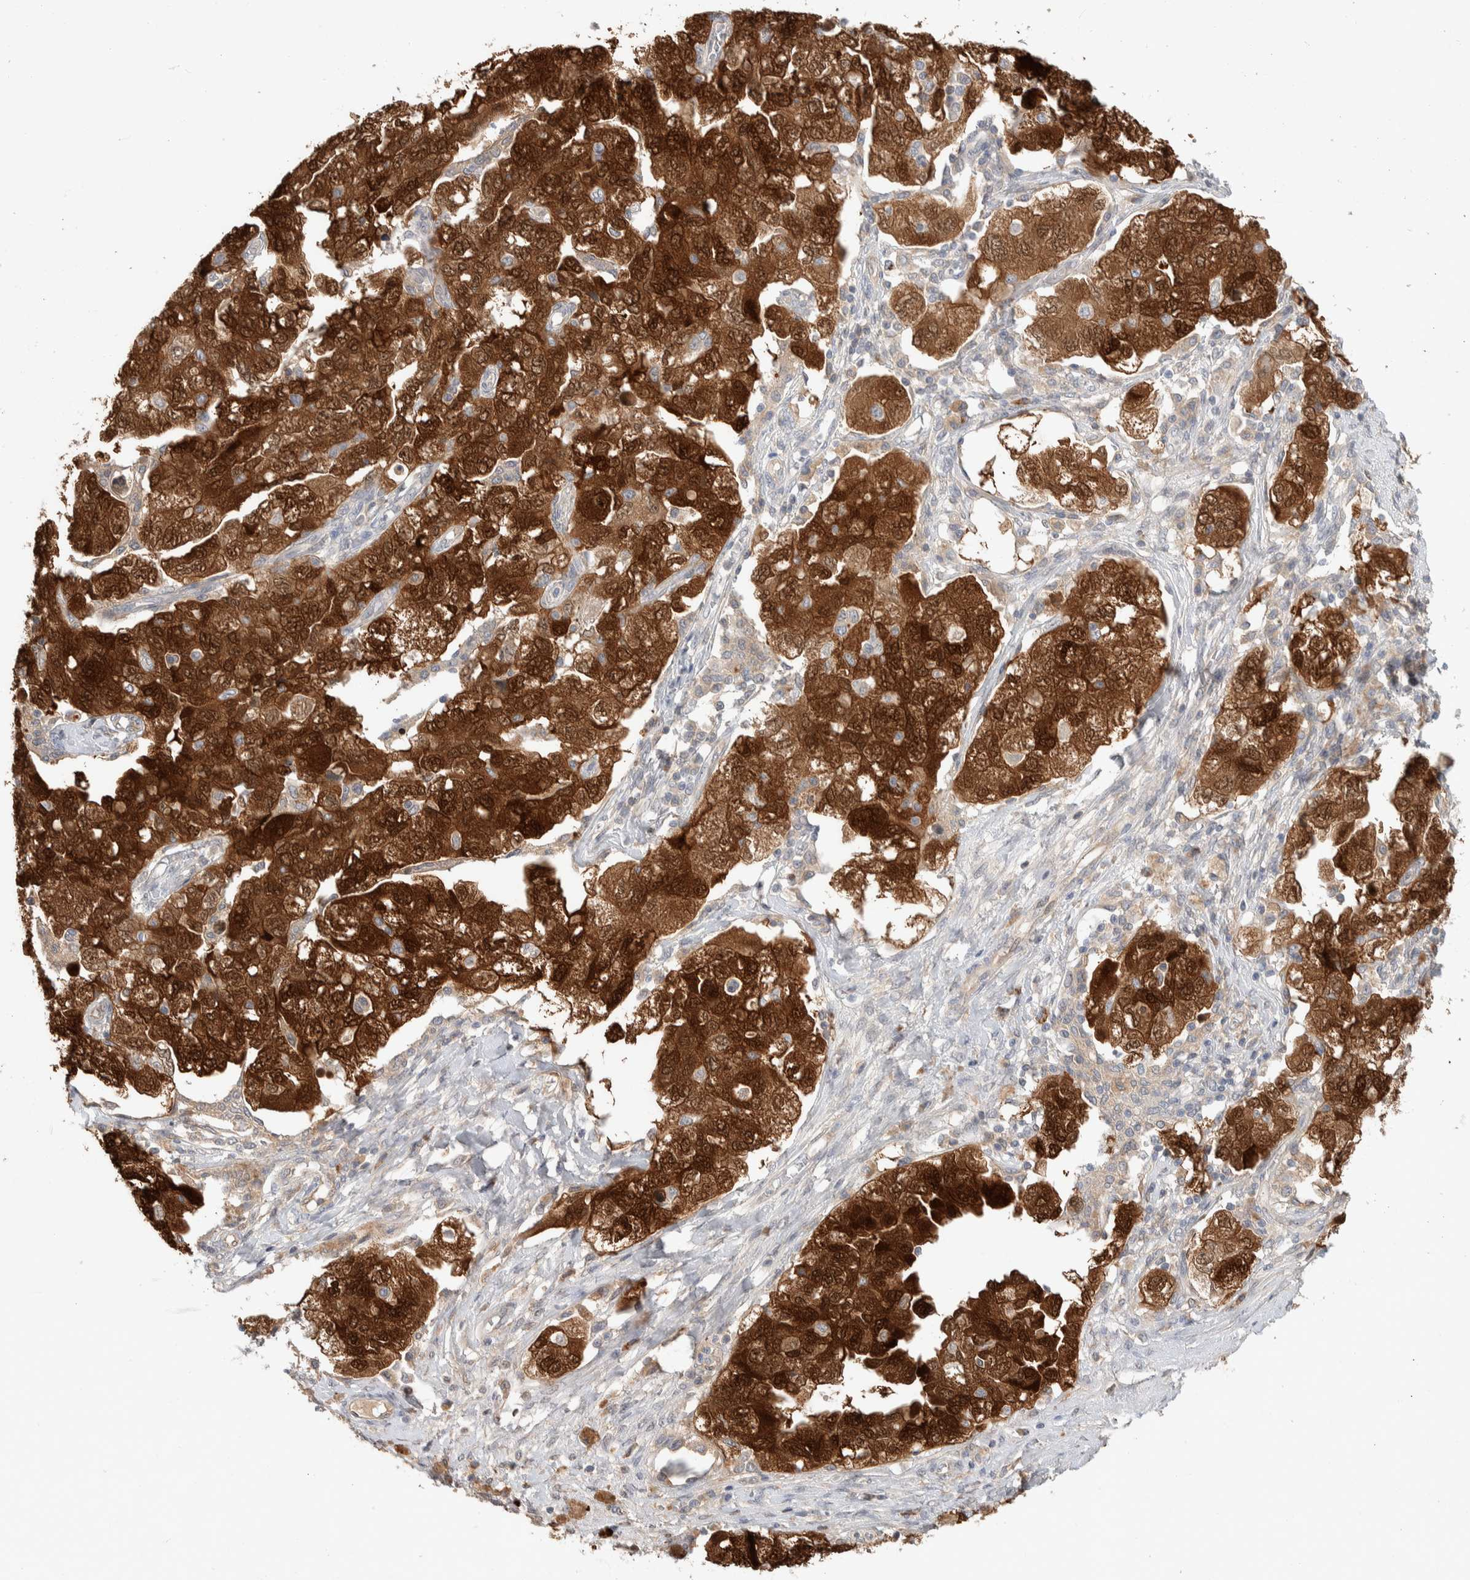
{"staining": {"intensity": "strong", "quantity": ">75%", "location": "cytoplasmic/membranous,nuclear"}, "tissue": "ovarian cancer", "cell_type": "Tumor cells", "image_type": "cancer", "snomed": [{"axis": "morphology", "description": "Carcinoma, NOS"}, {"axis": "morphology", "description": "Cystadenocarcinoma, serous, NOS"}, {"axis": "topography", "description": "Ovary"}], "caption": "Protein expression analysis of carcinoma (ovarian) shows strong cytoplasmic/membranous and nuclear staining in about >75% of tumor cells.", "gene": "DEPTOR", "patient": {"sex": "female", "age": 69}}